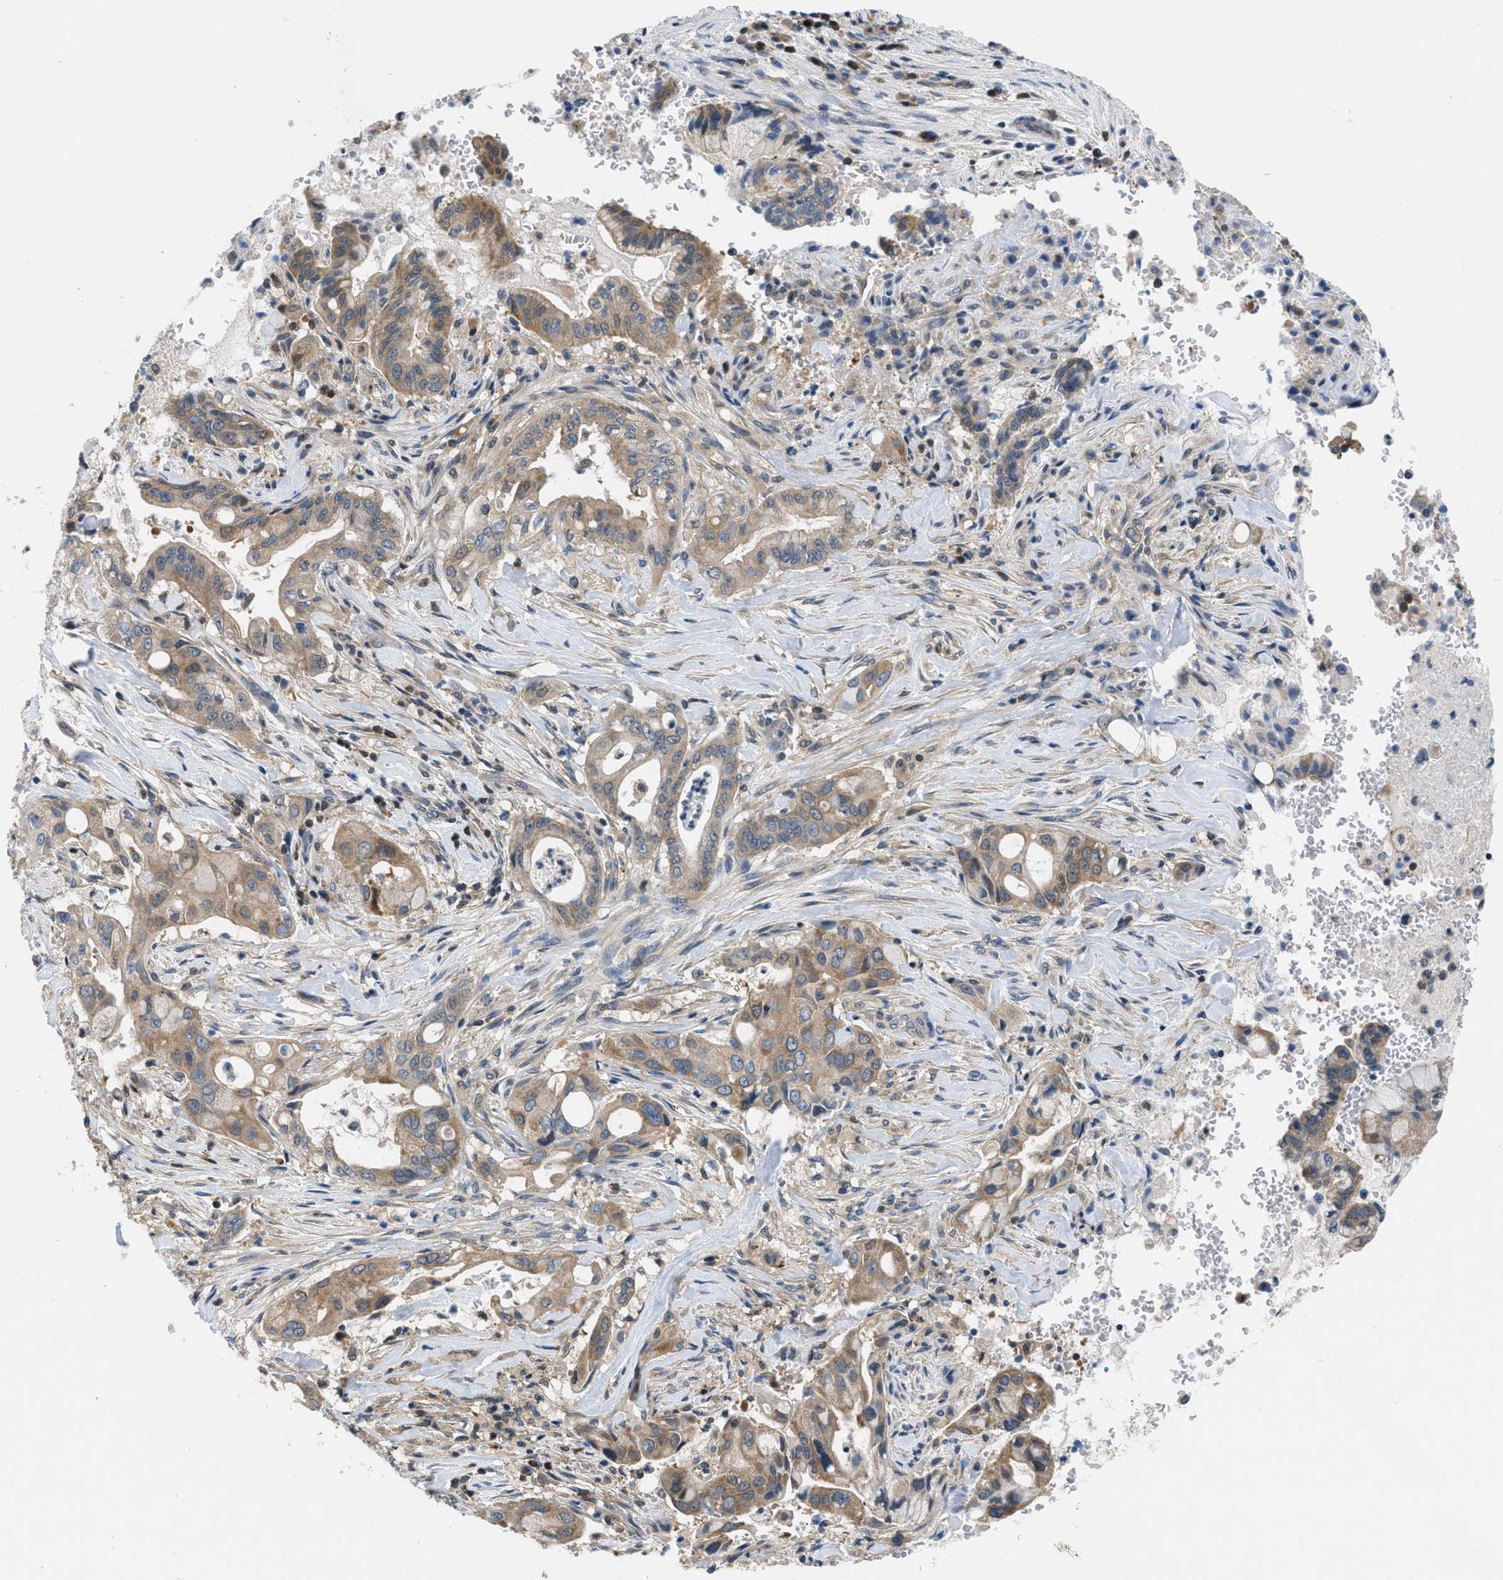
{"staining": {"intensity": "moderate", "quantity": "25%-75%", "location": "cytoplasmic/membranous"}, "tissue": "pancreatic cancer", "cell_type": "Tumor cells", "image_type": "cancer", "snomed": [{"axis": "morphology", "description": "Adenocarcinoma, NOS"}, {"axis": "topography", "description": "Pancreas"}], "caption": "Human adenocarcinoma (pancreatic) stained for a protein (brown) exhibits moderate cytoplasmic/membranous positive positivity in about 25%-75% of tumor cells.", "gene": "PIP5K1C", "patient": {"sex": "female", "age": 73}}